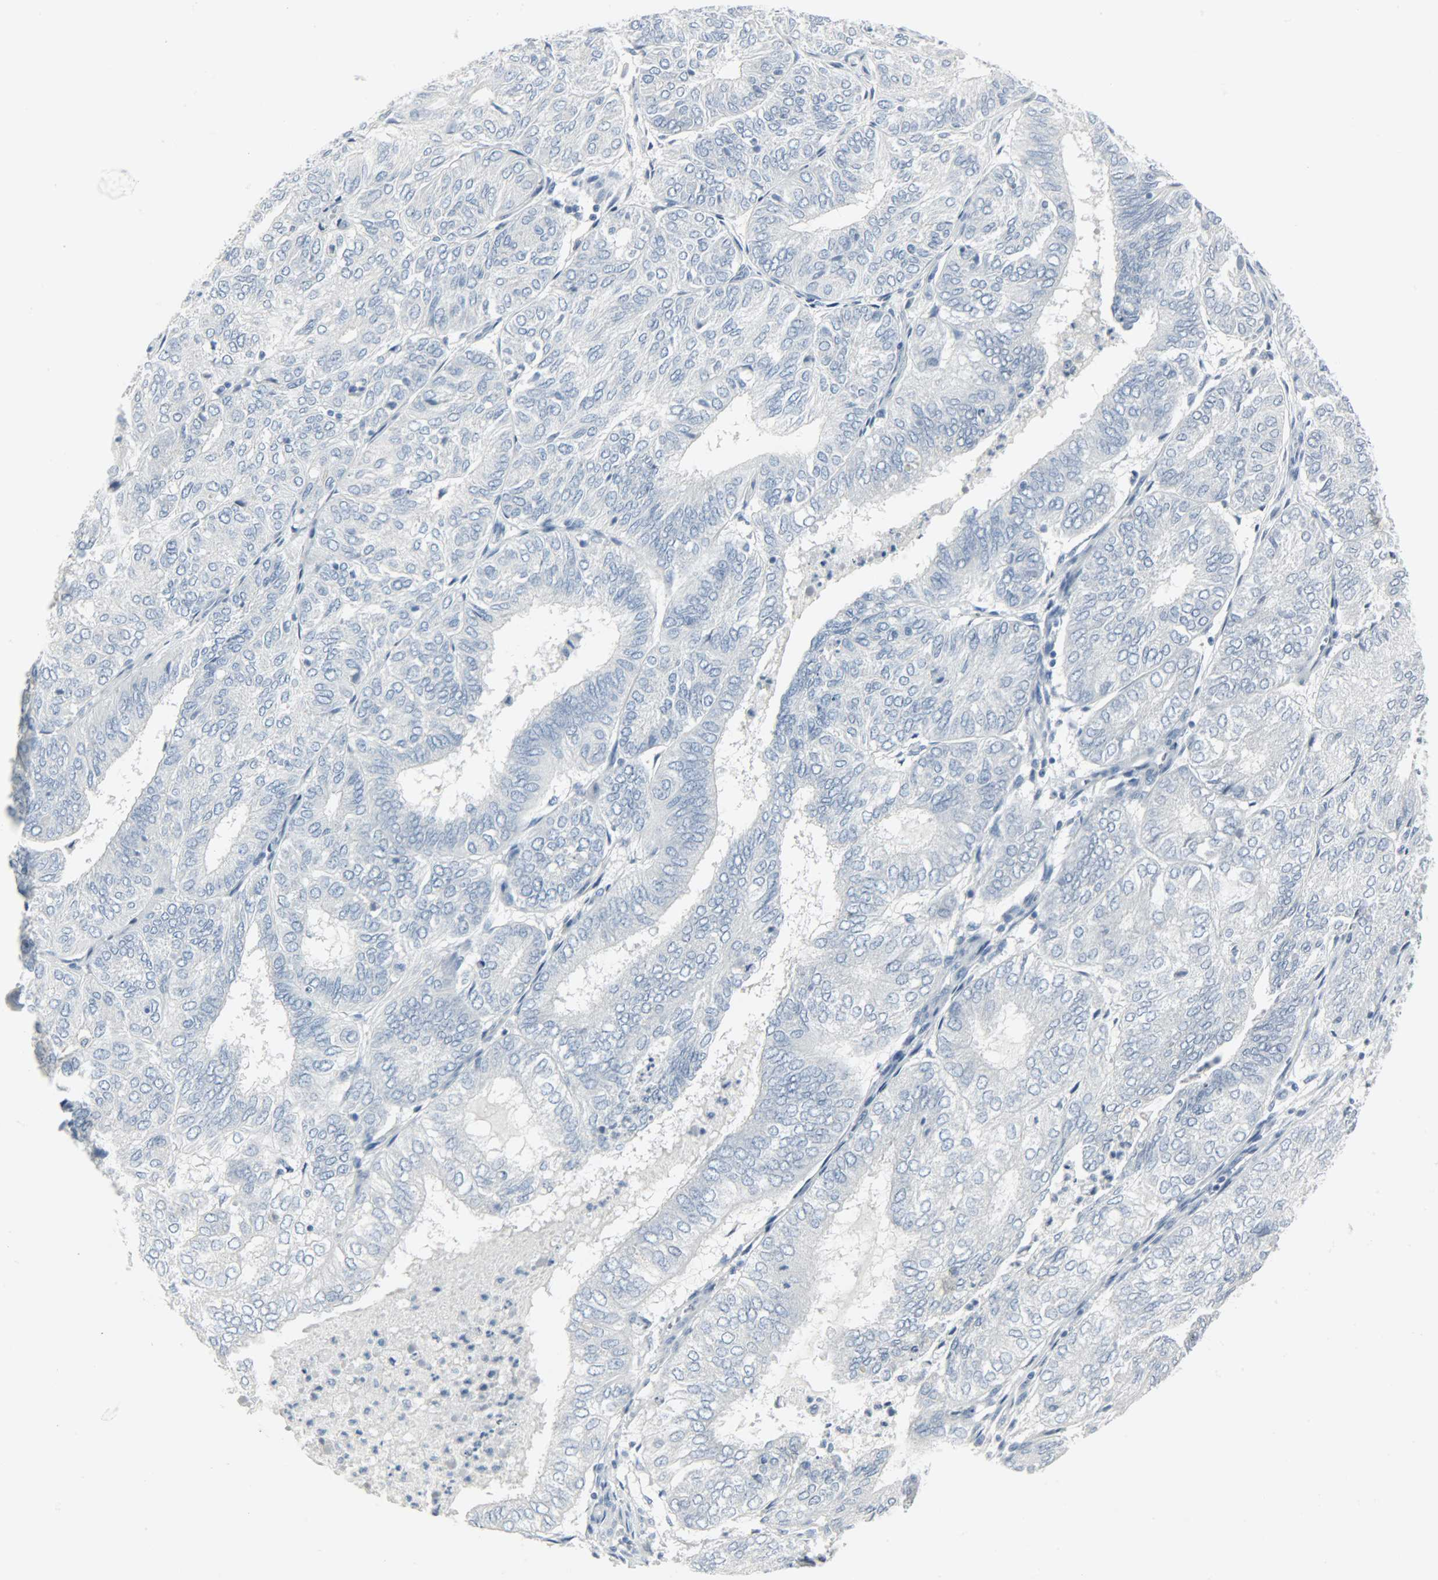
{"staining": {"intensity": "negative", "quantity": "none", "location": "none"}, "tissue": "endometrial cancer", "cell_type": "Tumor cells", "image_type": "cancer", "snomed": [{"axis": "morphology", "description": "Adenocarcinoma, NOS"}, {"axis": "topography", "description": "Uterus"}], "caption": "The photomicrograph displays no significant expression in tumor cells of endometrial cancer (adenocarcinoma). The staining was performed using DAB to visualize the protein expression in brown, while the nuclei were stained in blue with hematoxylin (Magnification: 20x).", "gene": "KIT", "patient": {"sex": "female", "age": 60}}